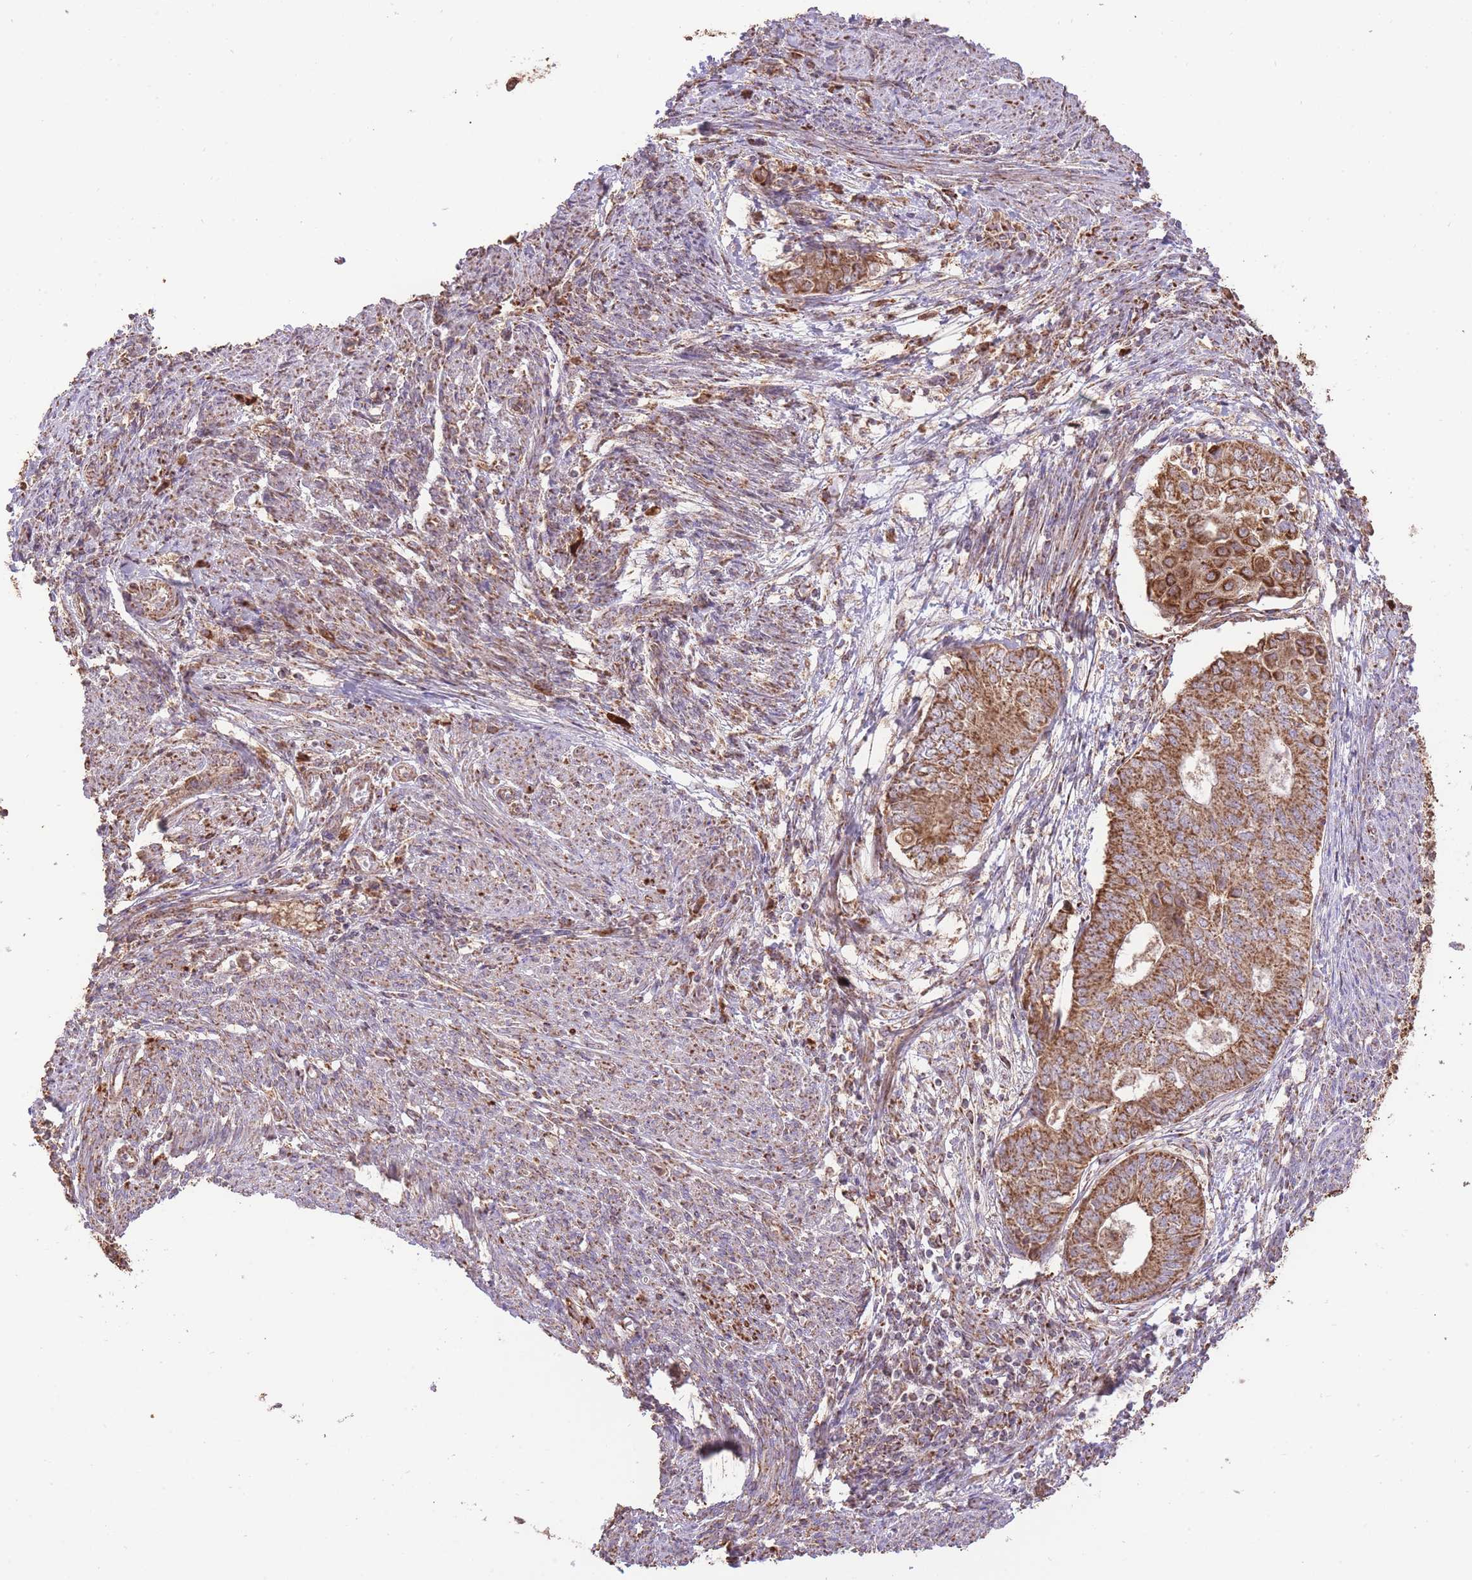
{"staining": {"intensity": "strong", "quantity": ">75%", "location": "cytoplasmic/membranous"}, "tissue": "endometrial cancer", "cell_type": "Tumor cells", "image_type": "cancer", "snomed": [{"axis": "morphology", "description": "Adenocarcinoma, NOS"}, {"axis": "topography", "description": "Endometrium"}], "caption": "Endometrial cancer (adenocarcinoma) stained for a protein (brown) demonstrates strong cytoplasmic/membranous positive expression in approximately >75% of tumor cells.", "gene": "PREP", "patient": {"sex": "female", "age": 62}}